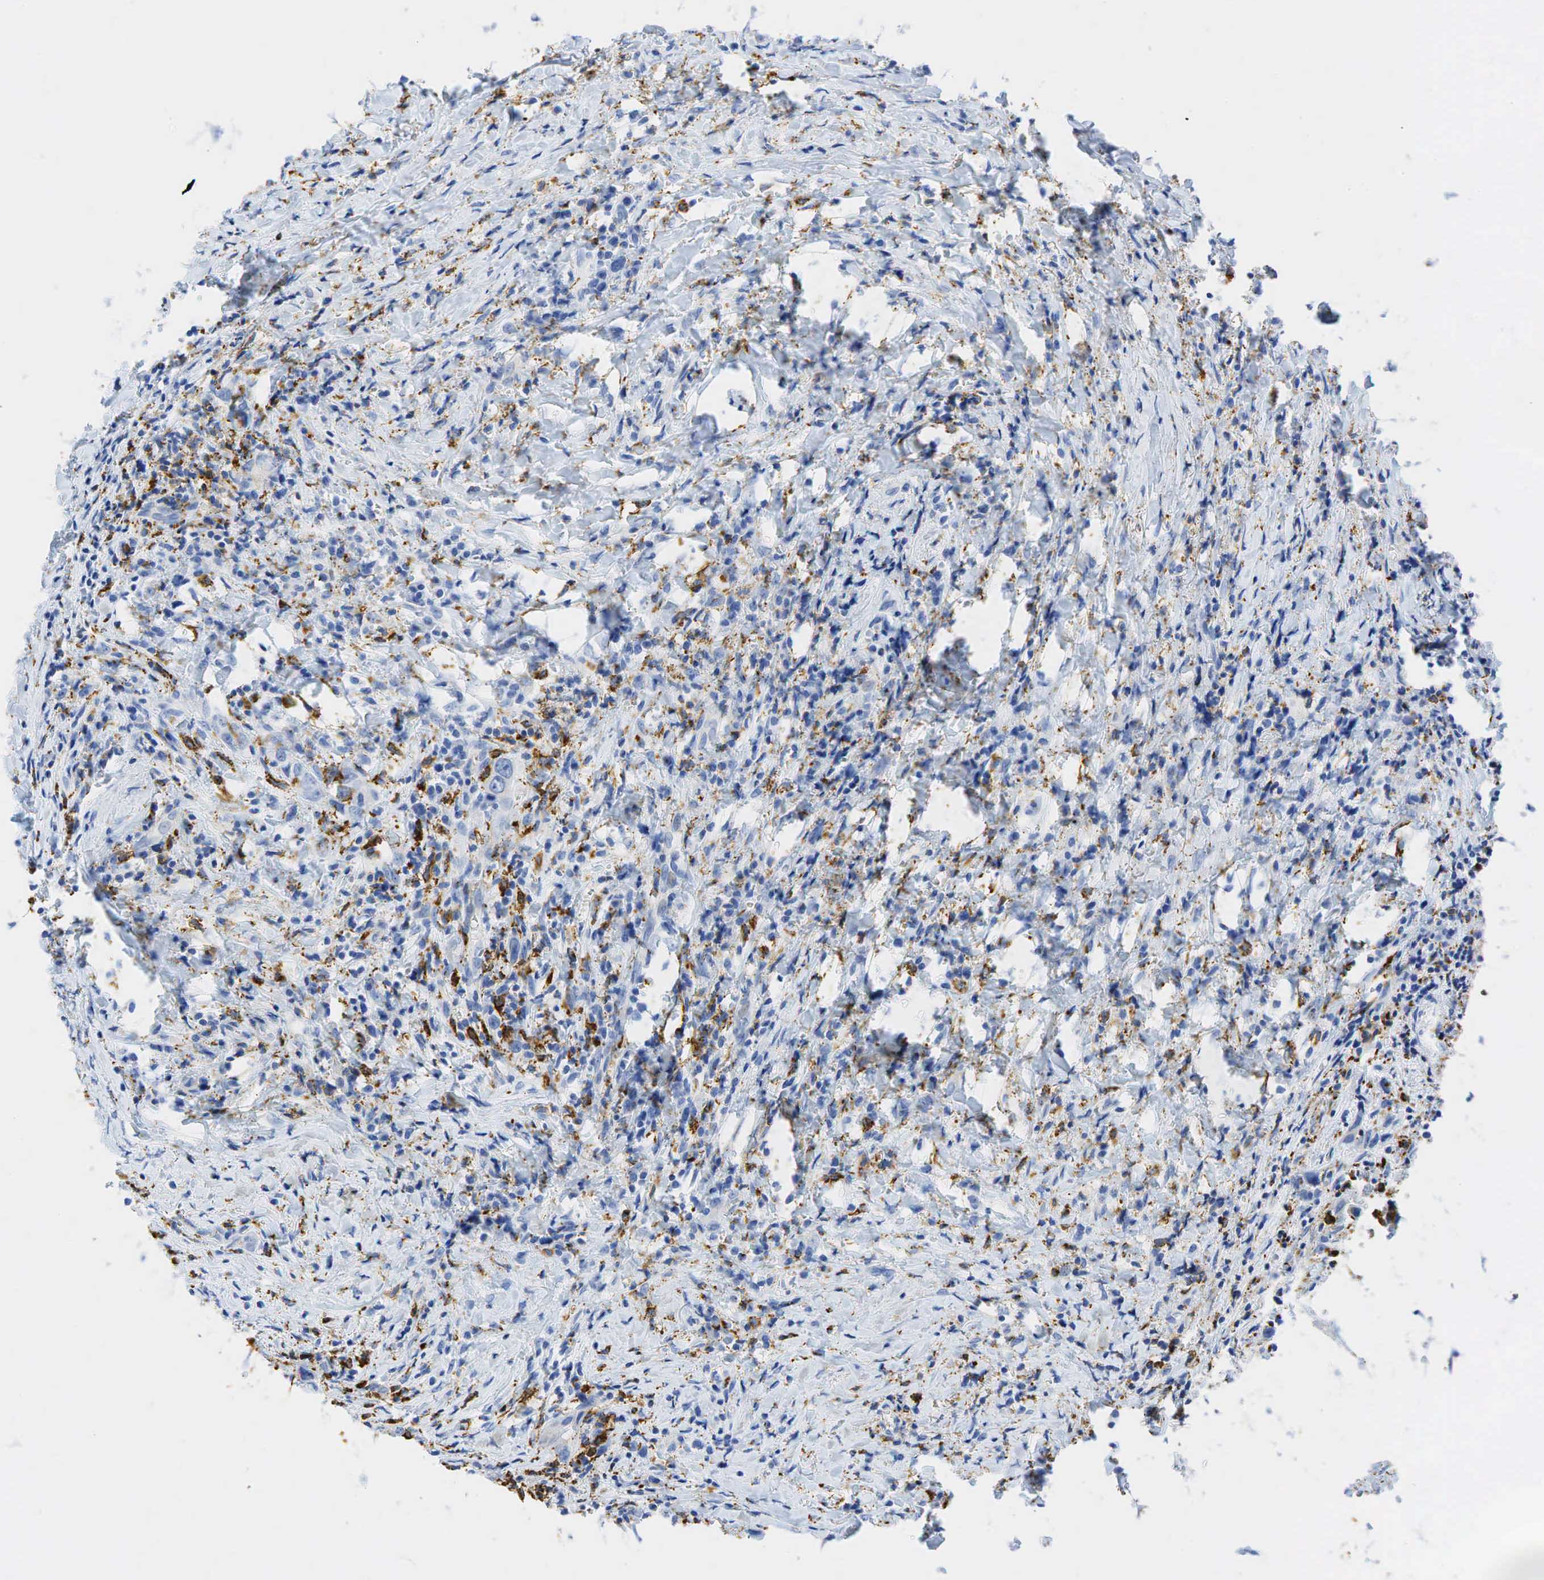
{"staining": {"intensity": "negative", "quantity": "none", "location": "none"}, "tissue": "head and neck cancer", "cell_type": "Tumor cells", "image_type": "cancer", "snomed": [{"axis": "morphology", "description": "Squamous cell carcinoma, NOS"}, {"axis": "topography", "description": "Oral tissue"}, {"axis": "topography", "description": "Head-Neck"}], "caption": "The IHC histopathology image has no significant positivity in tumor cells of head and neck cancer tissue.", "gene": "CD68", "patient": {"sex": "female", "age": 82}}